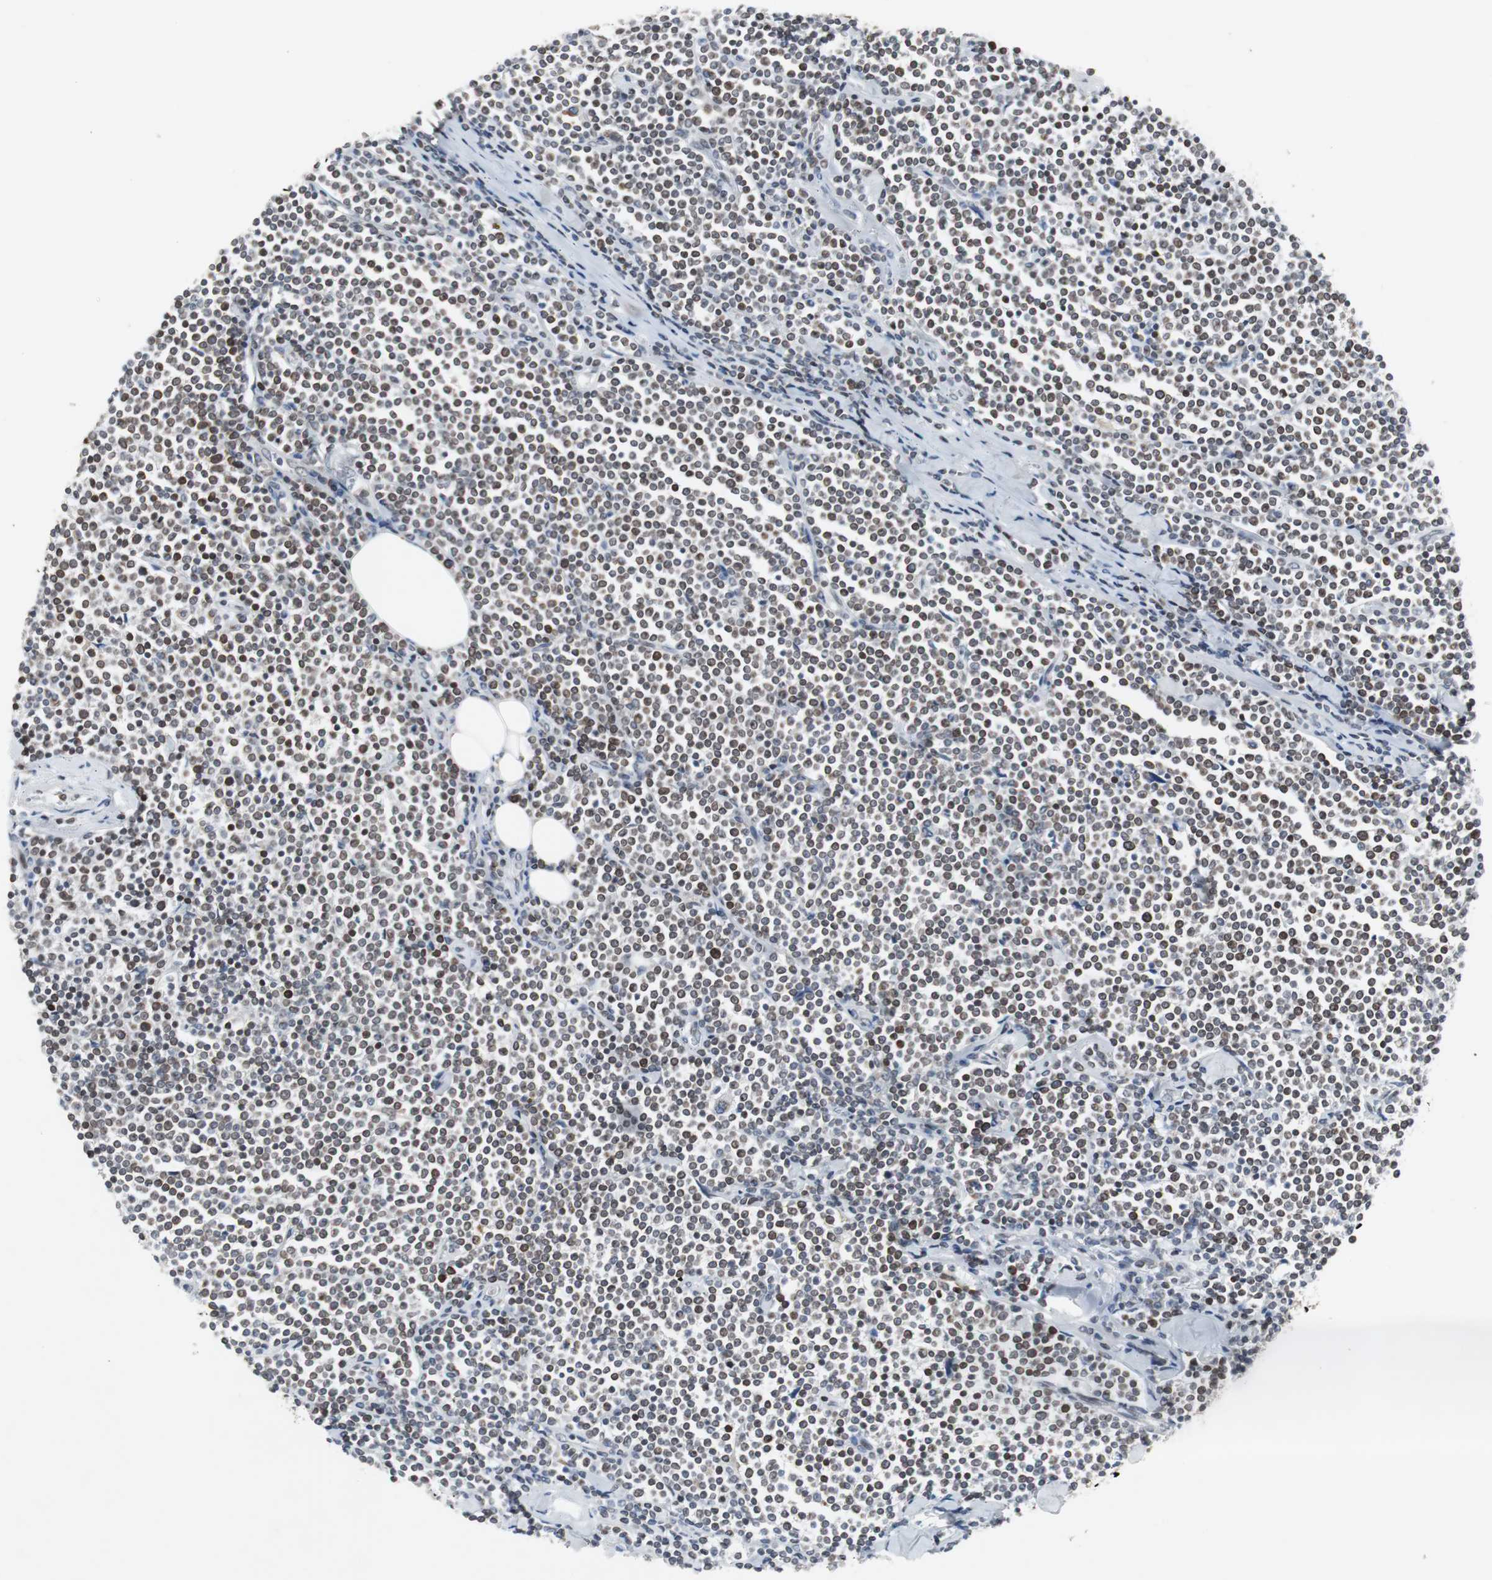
{"staining": {"intensity": "moderate", "quantity": ">75%", "location": "nuclear"}, "tissue": "lymphoma", "cell_type": "Tumor cells", "image_type": "cancer", "snomed": [{"axis": "morphology", "description": "Malignant lymphoma, non-Hodgkin's type, Low grade"}, {"axis": "topography", "description": "Soft tissue"}], "caption": "Lymphoma tissue exhibits moderate nuclear positivity in approximately >75% of tumor cells, visualized by immunohistochemistry.", "gene": "ZNF396", "patient": {"sex": "male", "age": 92}}